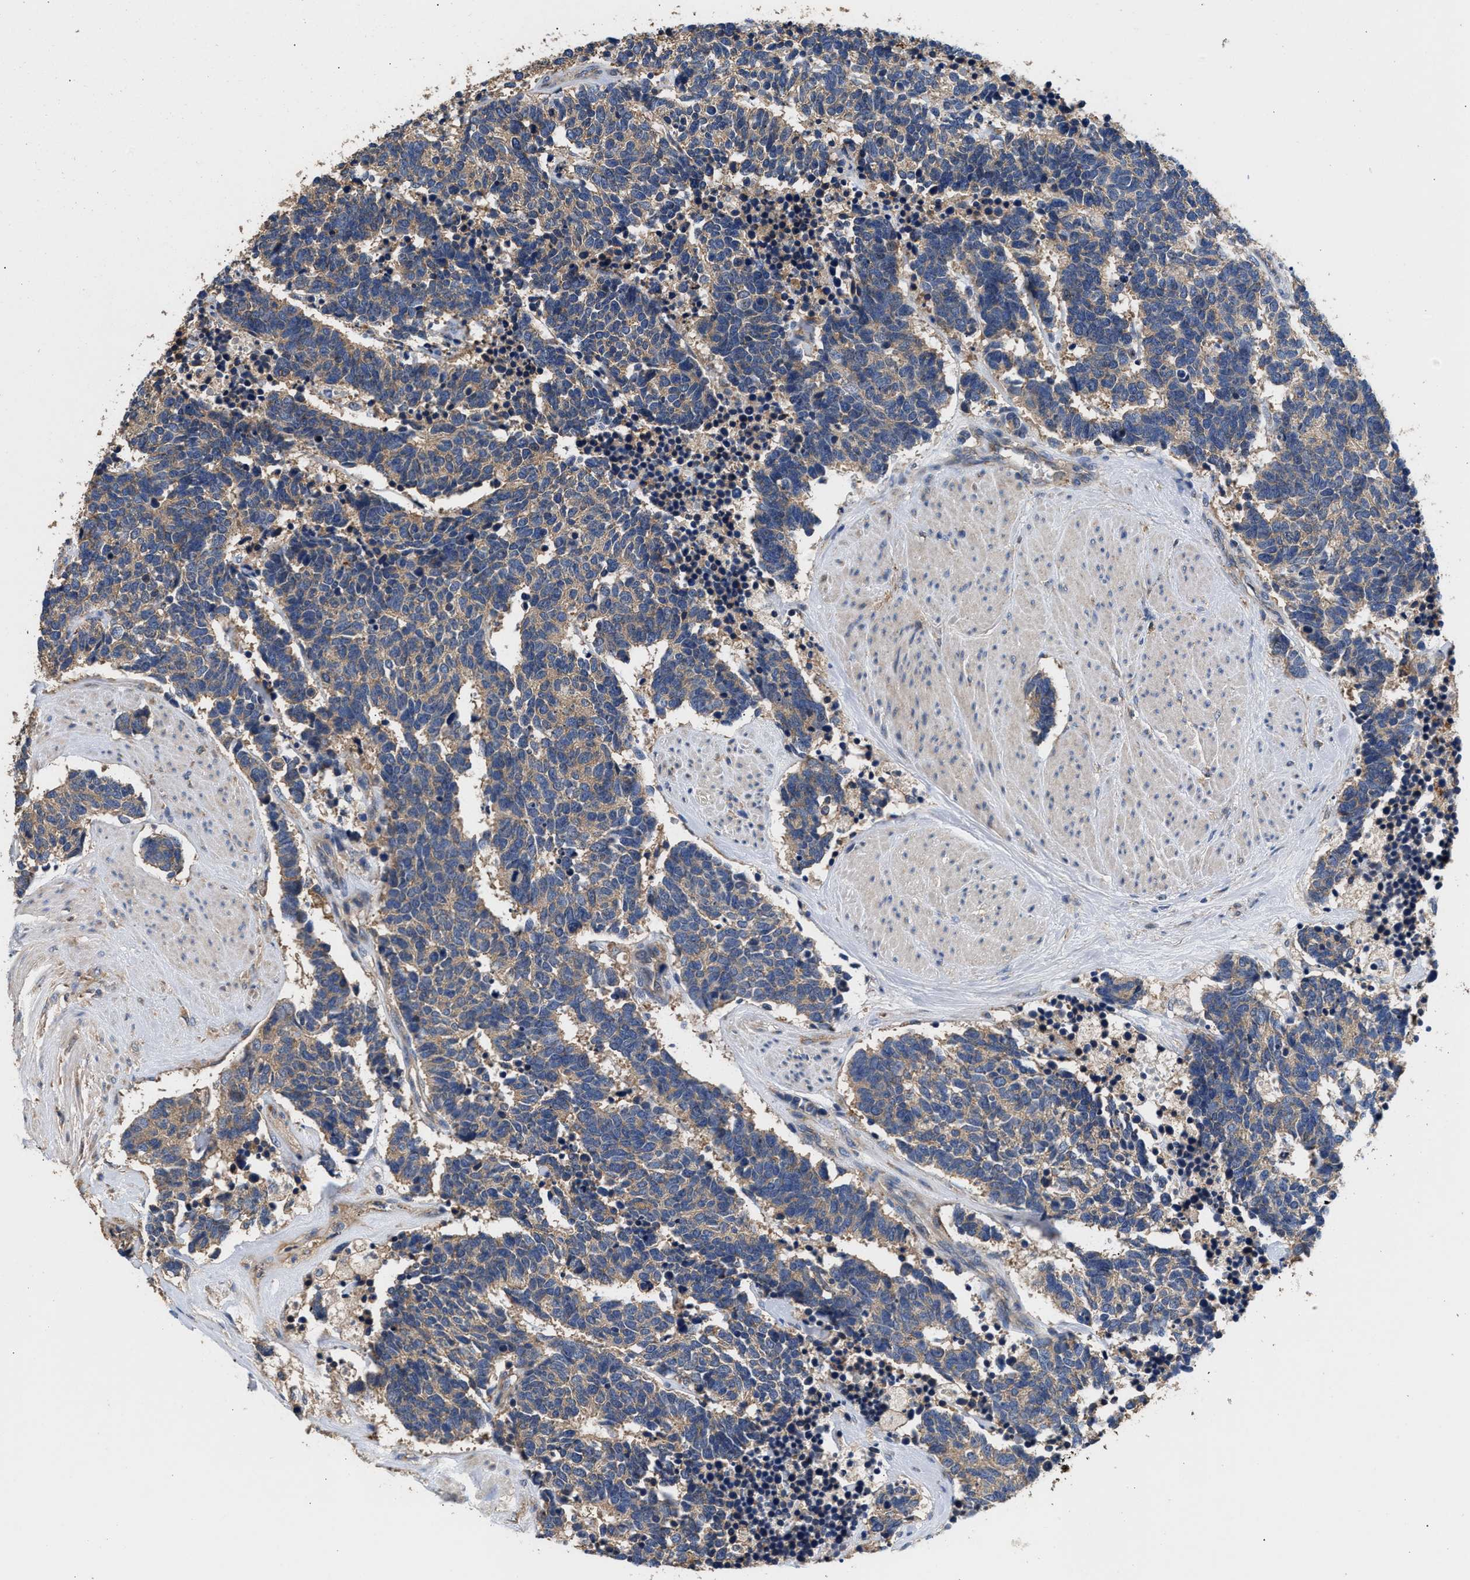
{"staining": {"intensity": "weak", "quantity": ">75%", "location": "cytoplasmic/membranous"}, "tissue": "carcinoid", "cell_type": "Tumor cells", "image_type": "cancer", "snomed": [{"axis": "morphology", "description": "Carcinoma, NOS"}, {"axis": "morphology", "description": "Carcinoid, malignant, NOS"}, {"axis": "topography", "description": "Urinary bladder"}], "caption": "This image shows immunohistochemistry staining of carcinoma, with low weak cytoplasmic/membranous expression in about >75% of tumor cells.", "gene": "KLB", "patient": {"sex": "male", "age": 57}}